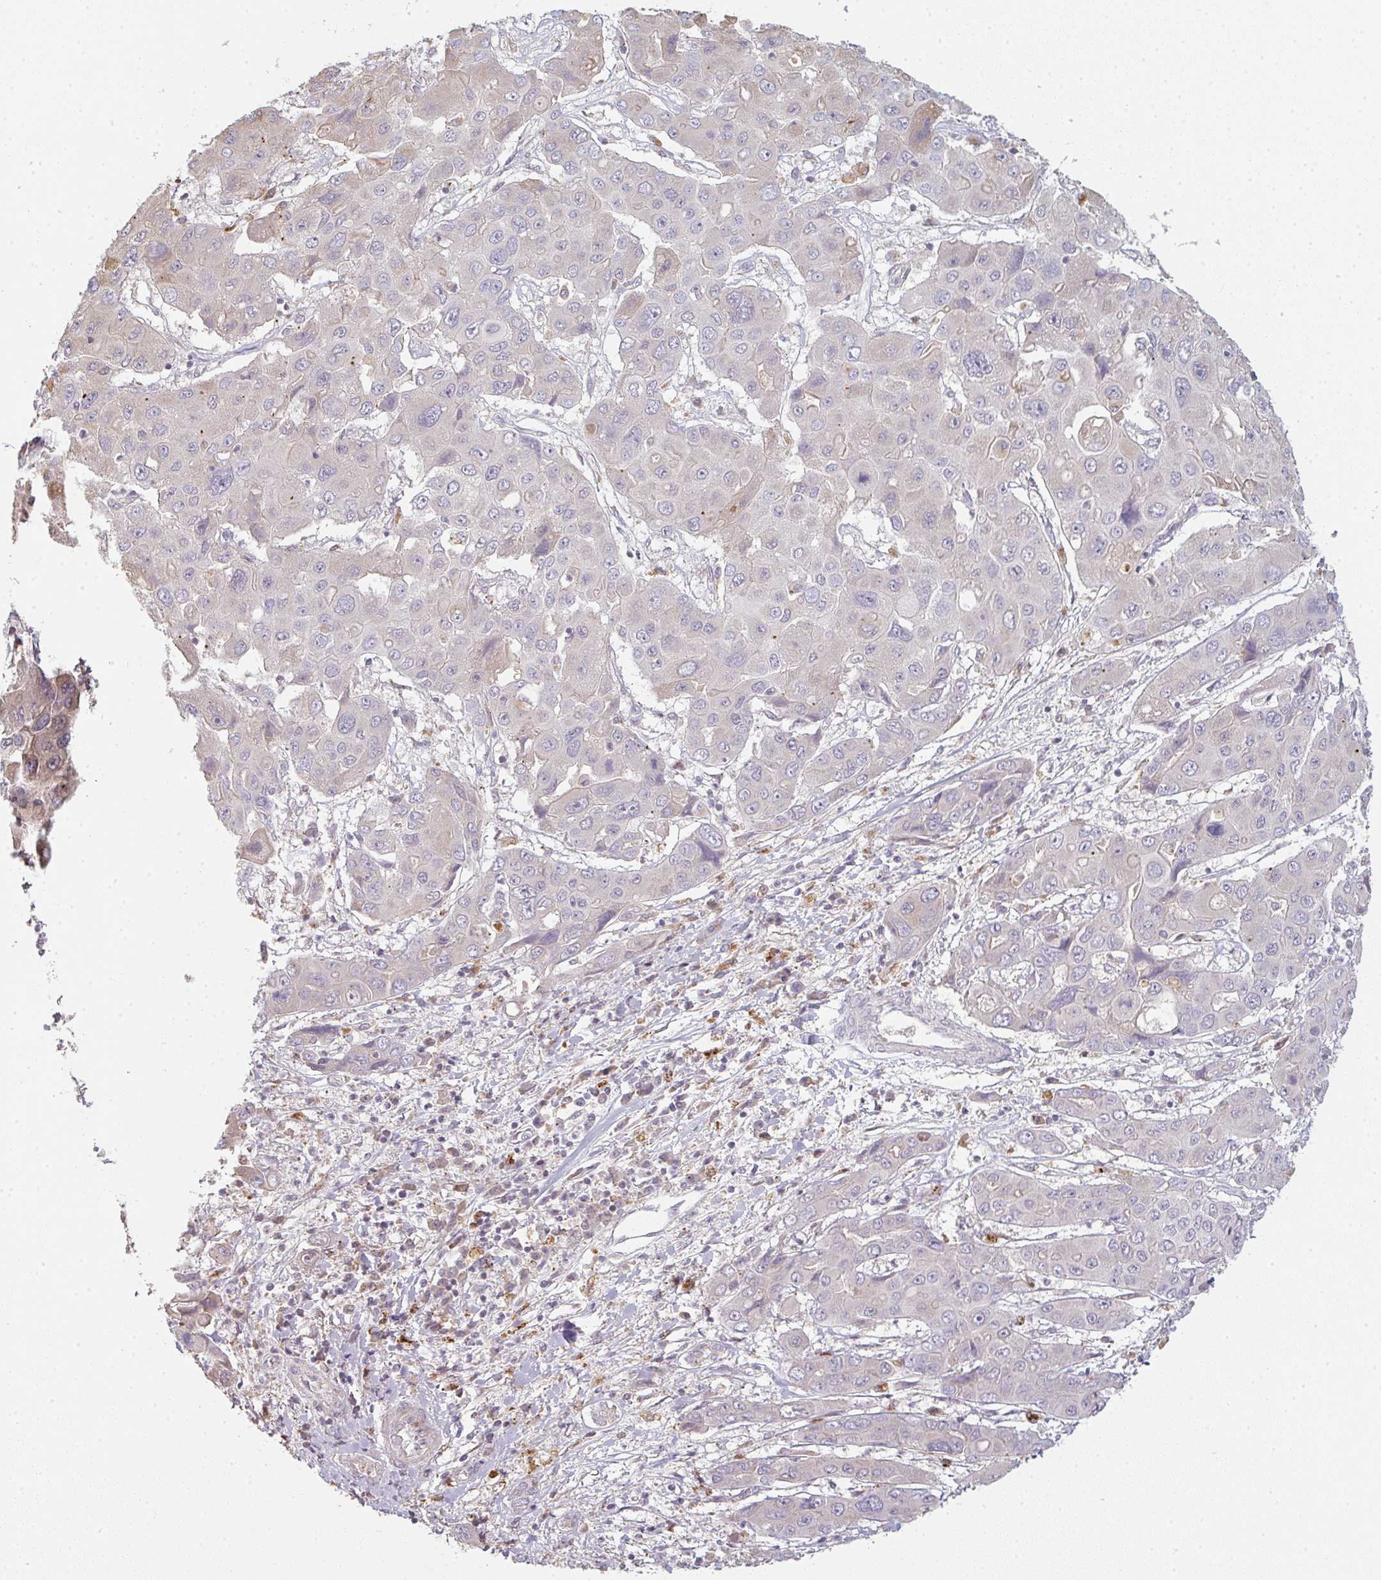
{"staining": {"intensity": "negative", "quantity": "none", "location": "none"}, "tissue": "liver cancer", "cell_type": "Tumor cells", "image_type": "cancer", "snomed": [{"axis": "morphology", "description": "Cholangiocarcinoma"}, {"axis": "topography", "description": "Liver"}], "caption": "This is an IHC micrograph of liver cancer (cholangiocarcinoma). There is no positivity in tumor cells.", "gene": "TMEM237", "patient": {"sex": "male", "age": 67}}